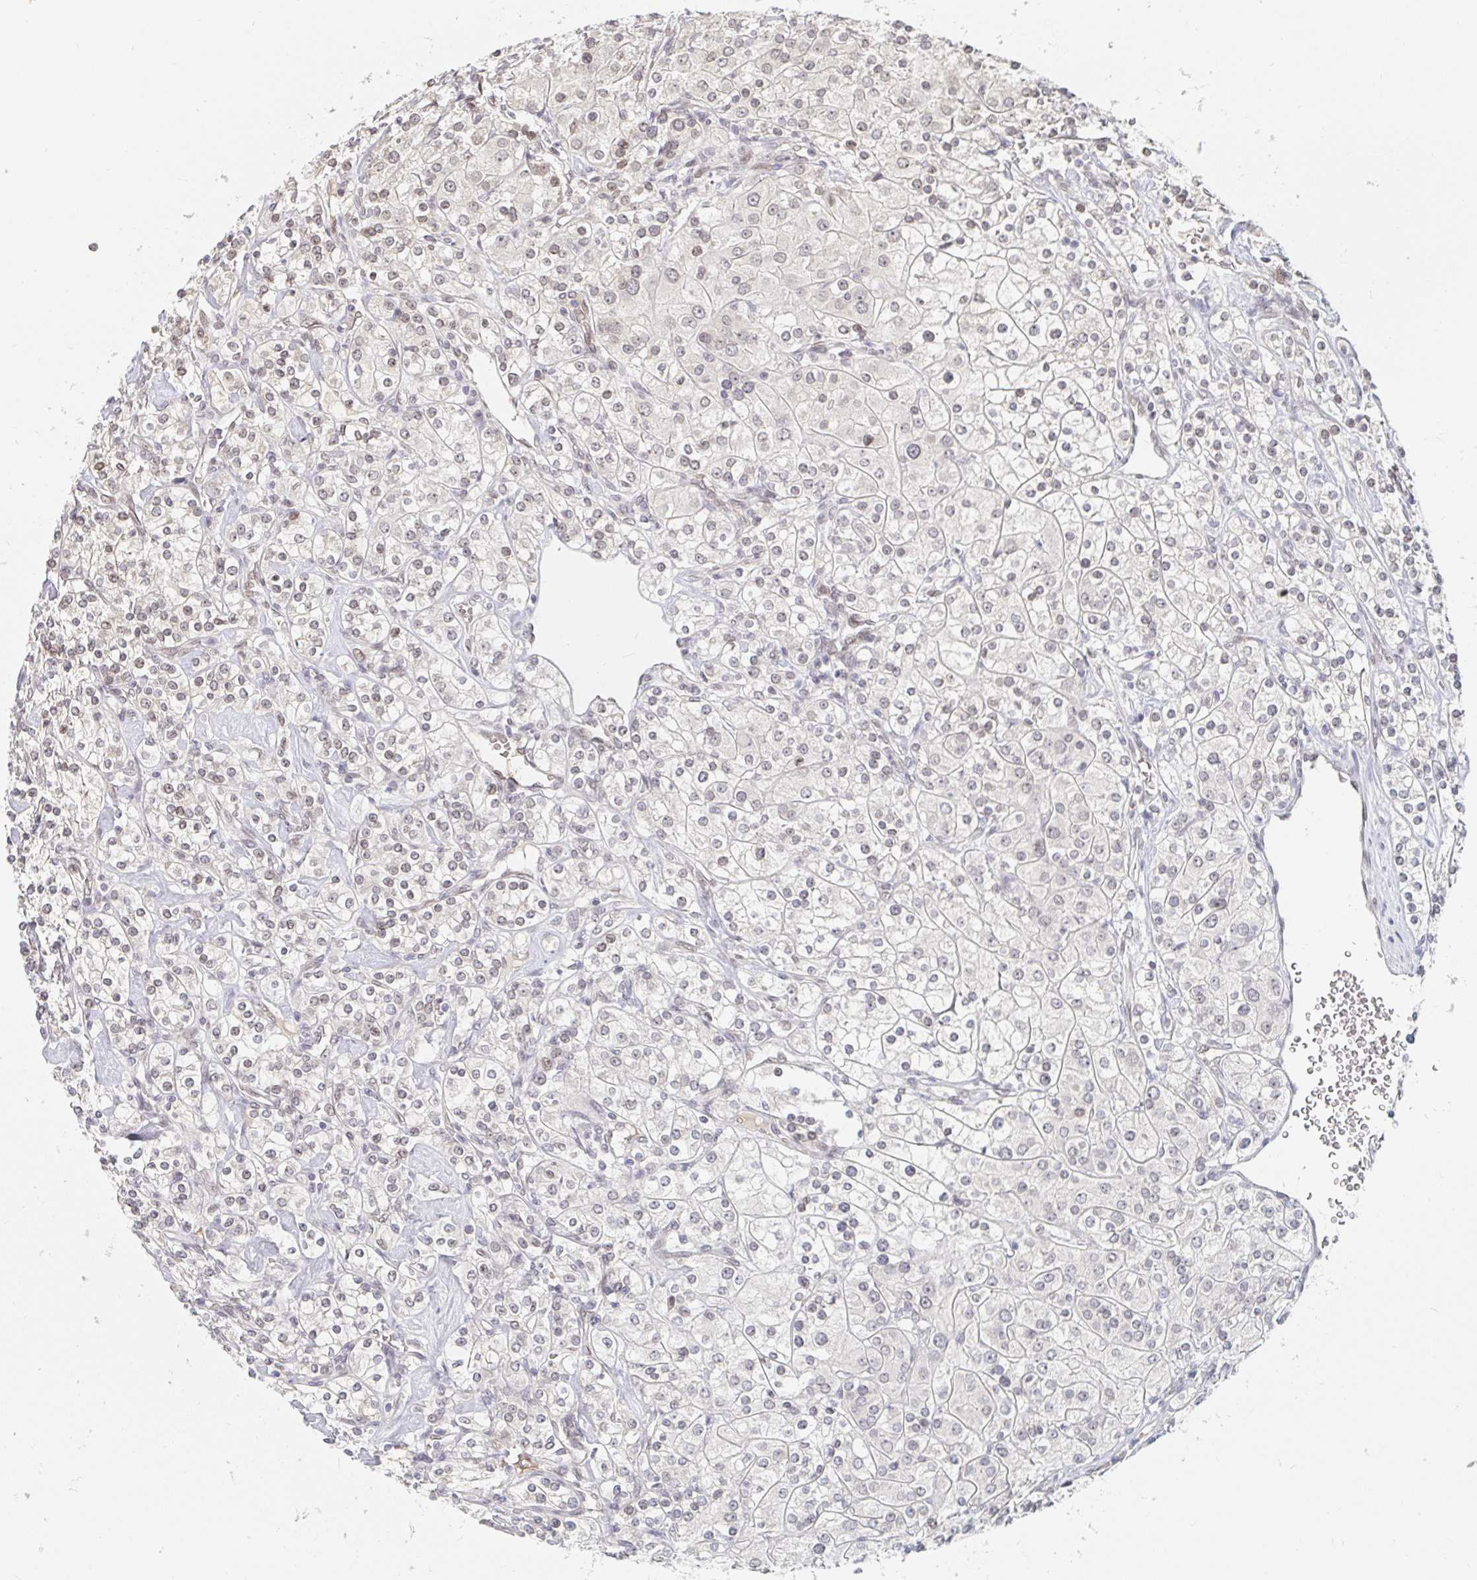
{"staining": {"intensity": "weak", "quantity": "<25%", "location": "nuclear"}, "tissue": "renal cancer", "cell_type": "Tumor cells", "image_type": "cancer", "snomed": [{"axis": "morphology", "description": "Adenocarcinoma, NOS"}, {"axis": "topography", "description": "Kidney"}], "caption": "Tumor cells show no significant protein staining in adenocarcinoma (renal).", "gene": "CHD2", "patient": {"sex": "male", "age": 77}}